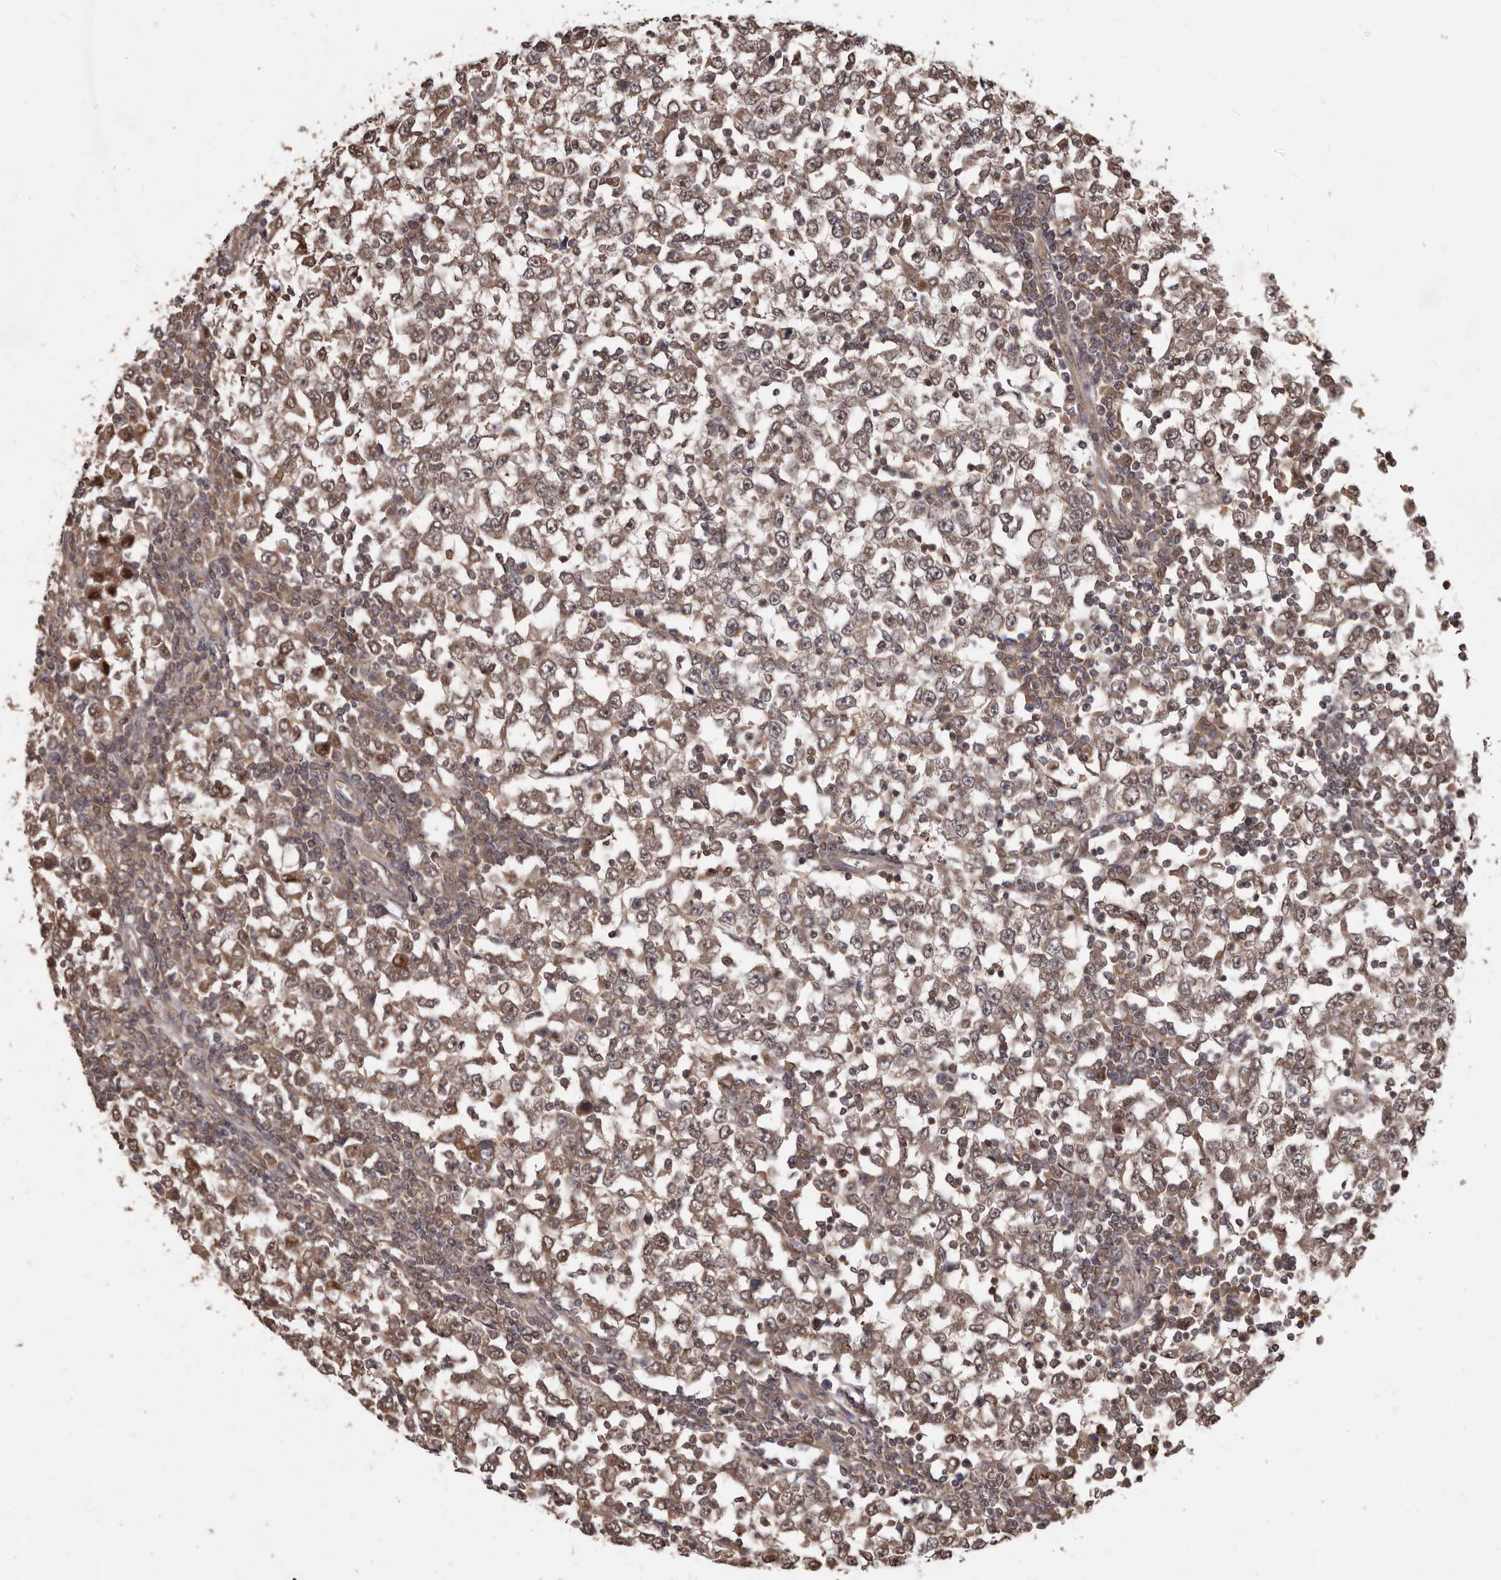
{"staining": {"intensity": "weak", "quantity": ">75%", "location": "cytoplasmic/membranous"}, "tissue": "testis cancer", "cell_type": "Tumor cells", "image_type": "cancer", "snomed": [{"axis": "morphology", "description": "Seminoma, NOS"}, {"axis": "topography", "description": "Testis"}], "caption": "High-magnification brightfield microscopy of testis seminoma stained with DAB (brown) and counterstained with hematoxylin (blue). tumor cells exhibit weak cytoplasmic/membranous positivity is appreciated in about>75% of cells.", "gene": "MTO1", "patient": {"sex": "male", "age": 65}}